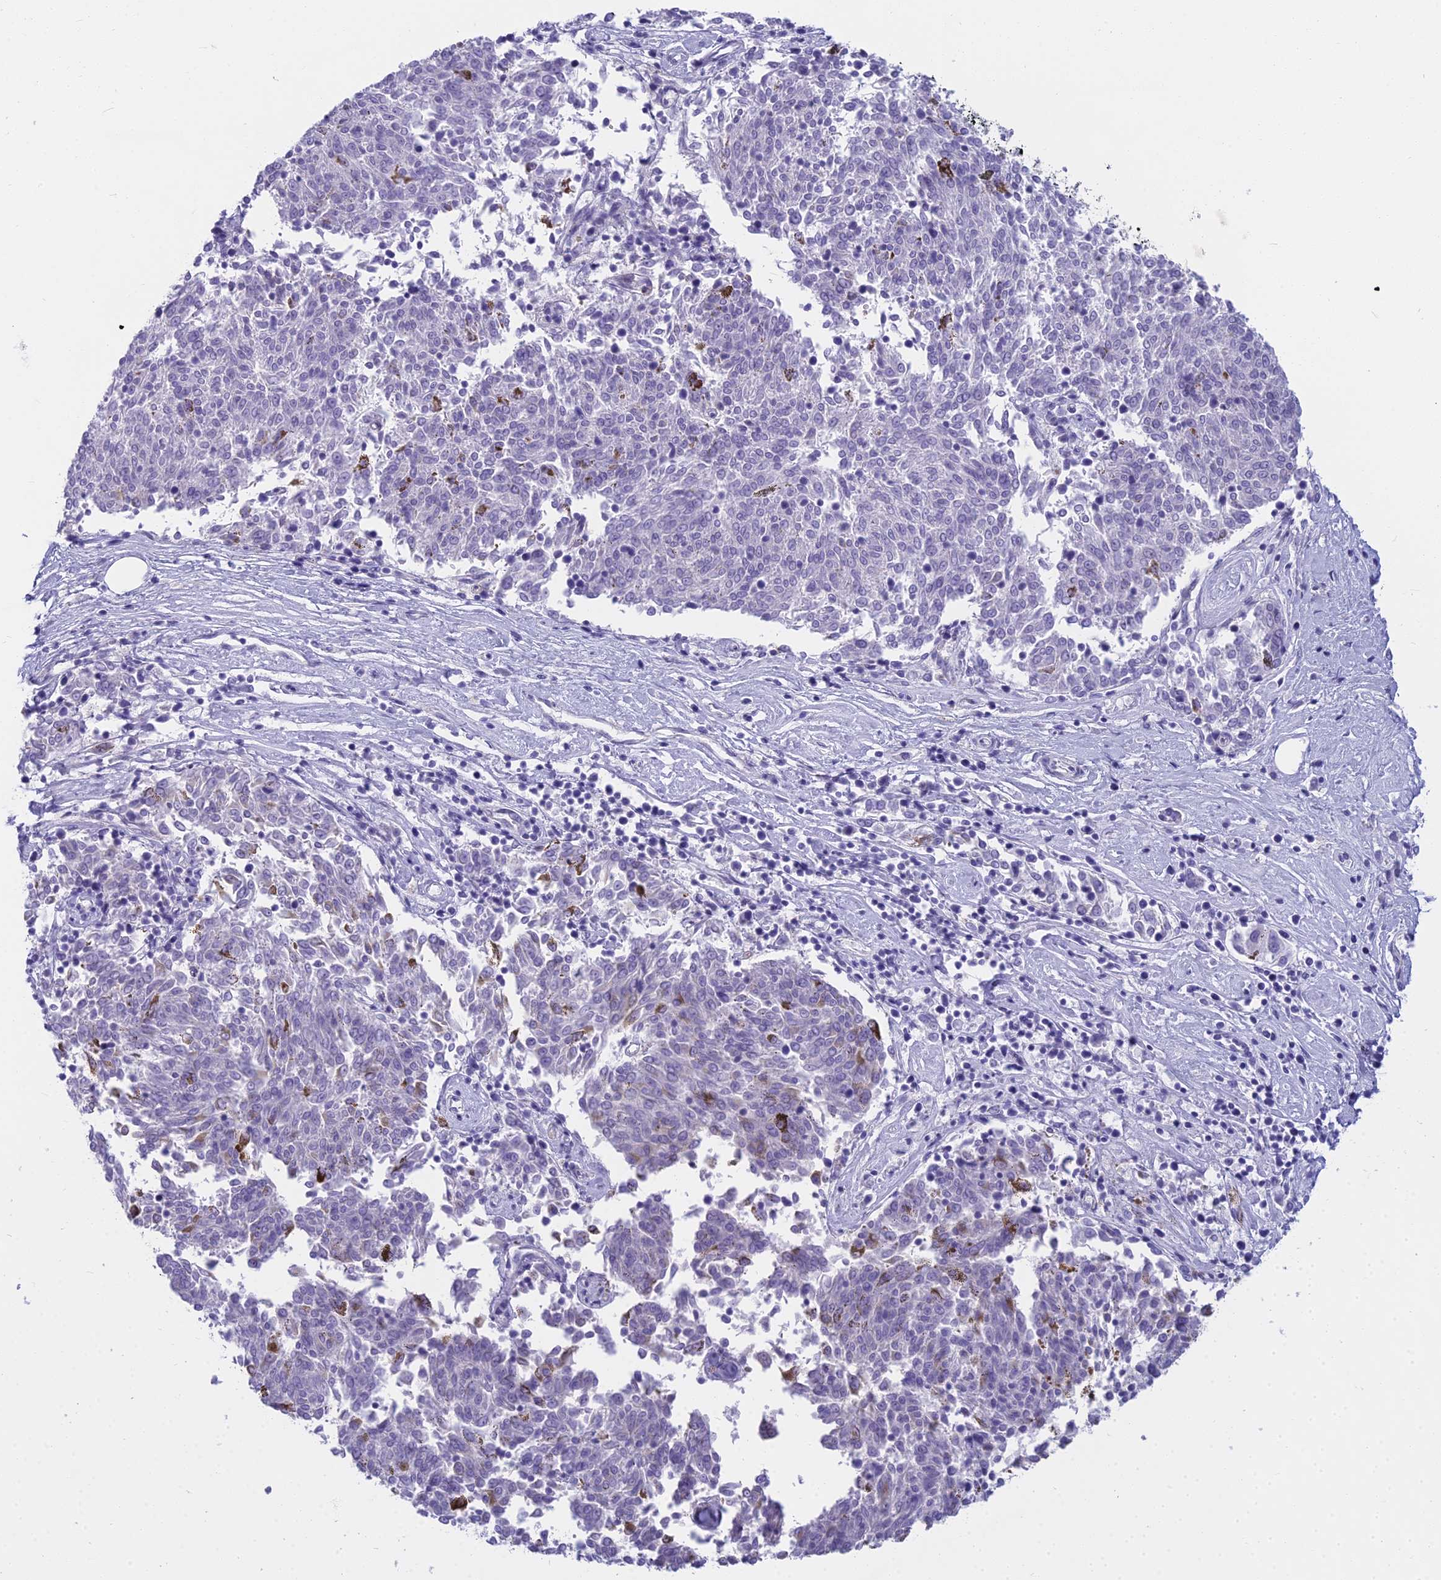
{"staining": {"intensity": "negative", "quantity": "none", "location": "none"}, "tissue": "melanoma", "cell_type": "Tumor cells", "image_type": "cancer", "snomed": [{"axis": "morphology", "description": "Malignant melanoma, NOS"}, {"axis": "topography", "description": "Skin"}], "caption": "IHC histopathology image of human malignant melanoma stained for a protein (brown), which reveals no positivity in tumor cells. Brightfield microscopy of immunohistochemistry stained with DAB (brown) and hematoxylin (blue), captured at high magnification.", "gene": "EVI2A", "patient": {"sex": "female", "age": 72}}